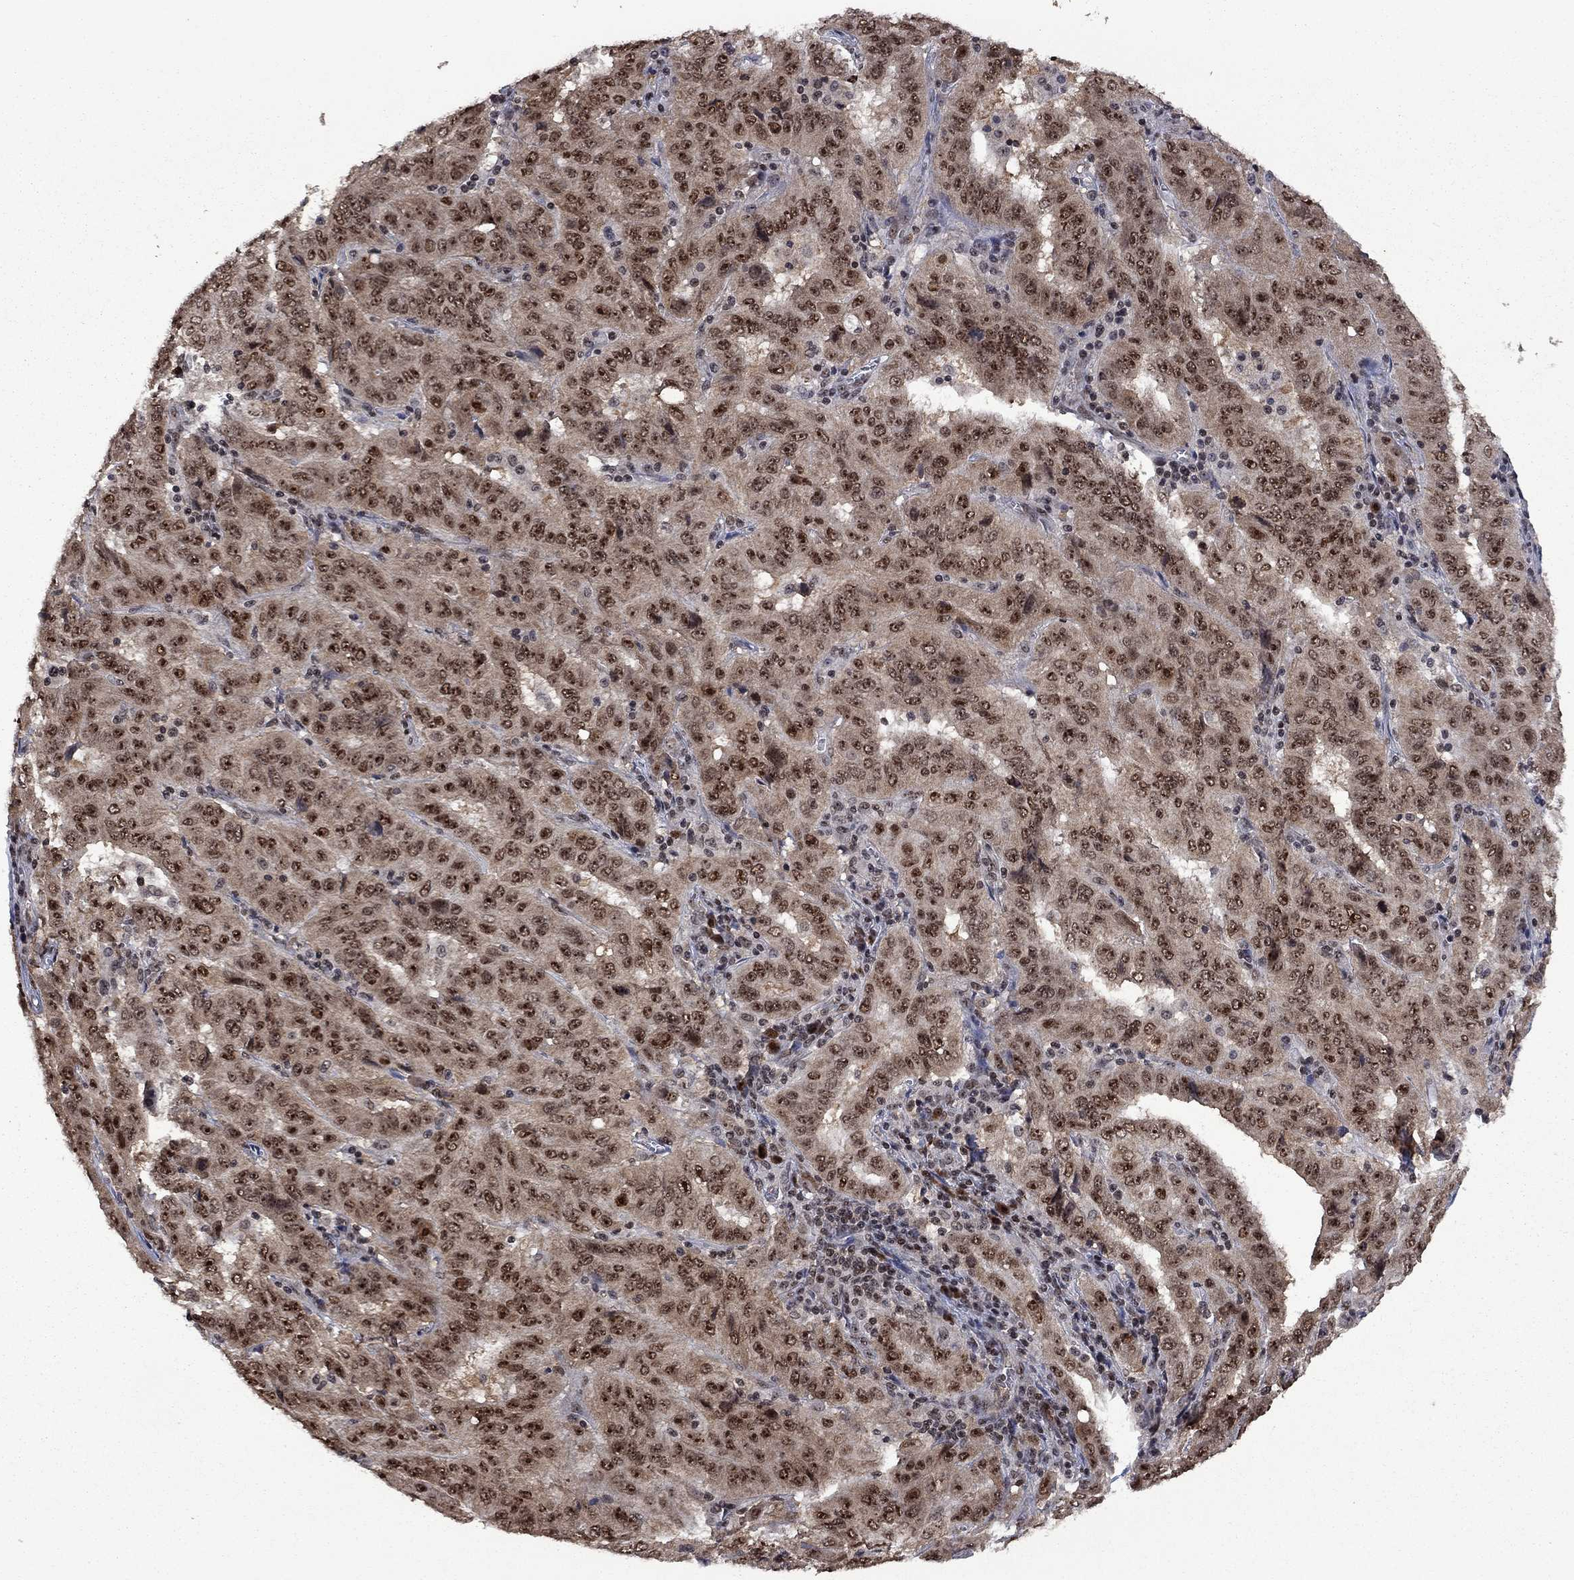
{"staining": {"intensity": "moderate", "quantity": ">75%", "location": "nuclear"}, "tissue": "pancreatic cancer", "cell_type": "Tumor cells", "image_type": "cancer", "snomed": [{"axis": "morphology", "description": "Adenocarcinoma, NOS"}, {"axis": "topography", "description": "Pancreas"}], "caption": "Protein expression analysis of human adenocarcinoma (pancreatic) reveals moderate nuclear positivity in approximately >75% of tumor cells.", "gene": "FBL", "patient": {"sex": "male", "age": 63}}